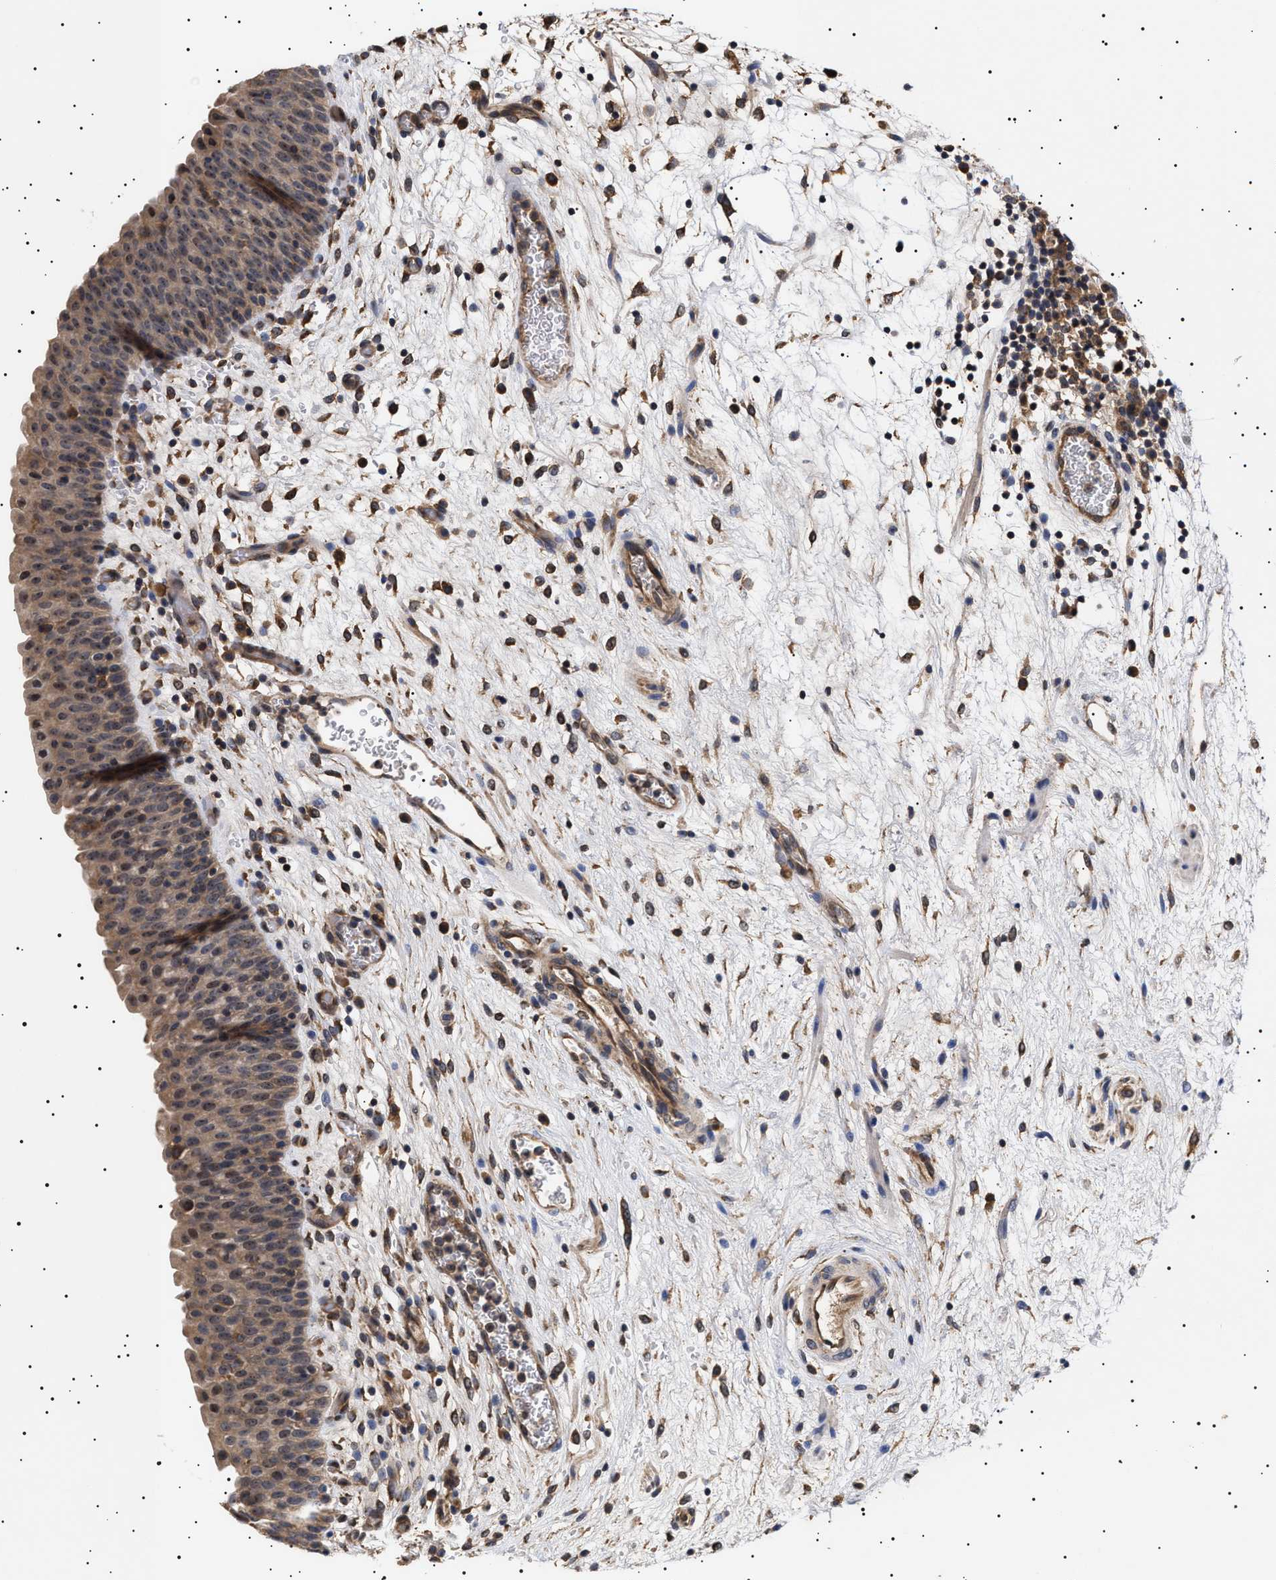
{"staining": {"intensity": "moderate", "quantity": "25%-75%", "location": "cytoplasmic/membranous,nuclear"}, "tissue": "urinary bladder", "cell_type": "Urothelial cells", "image_type": "normal", "snomed": [{"axis": "morphology", "description": "Normal tissue, NOS"}, {"axis": "topography", "description": "Urinary bladder"}], "caption": "IHC (DAB) staining of normal human urinary bladder reveals moderate cytoplasmic/membranous,nuclear protein staining in approximately 25%-75% of urothelial cells. The protein of interest is stained brown, and the nuclei are stained in blue (DAB IHC with brightfield microscopy, high magnification).", "gene": "KRBA1", "patient": {"sex": "male", "age": 37}}